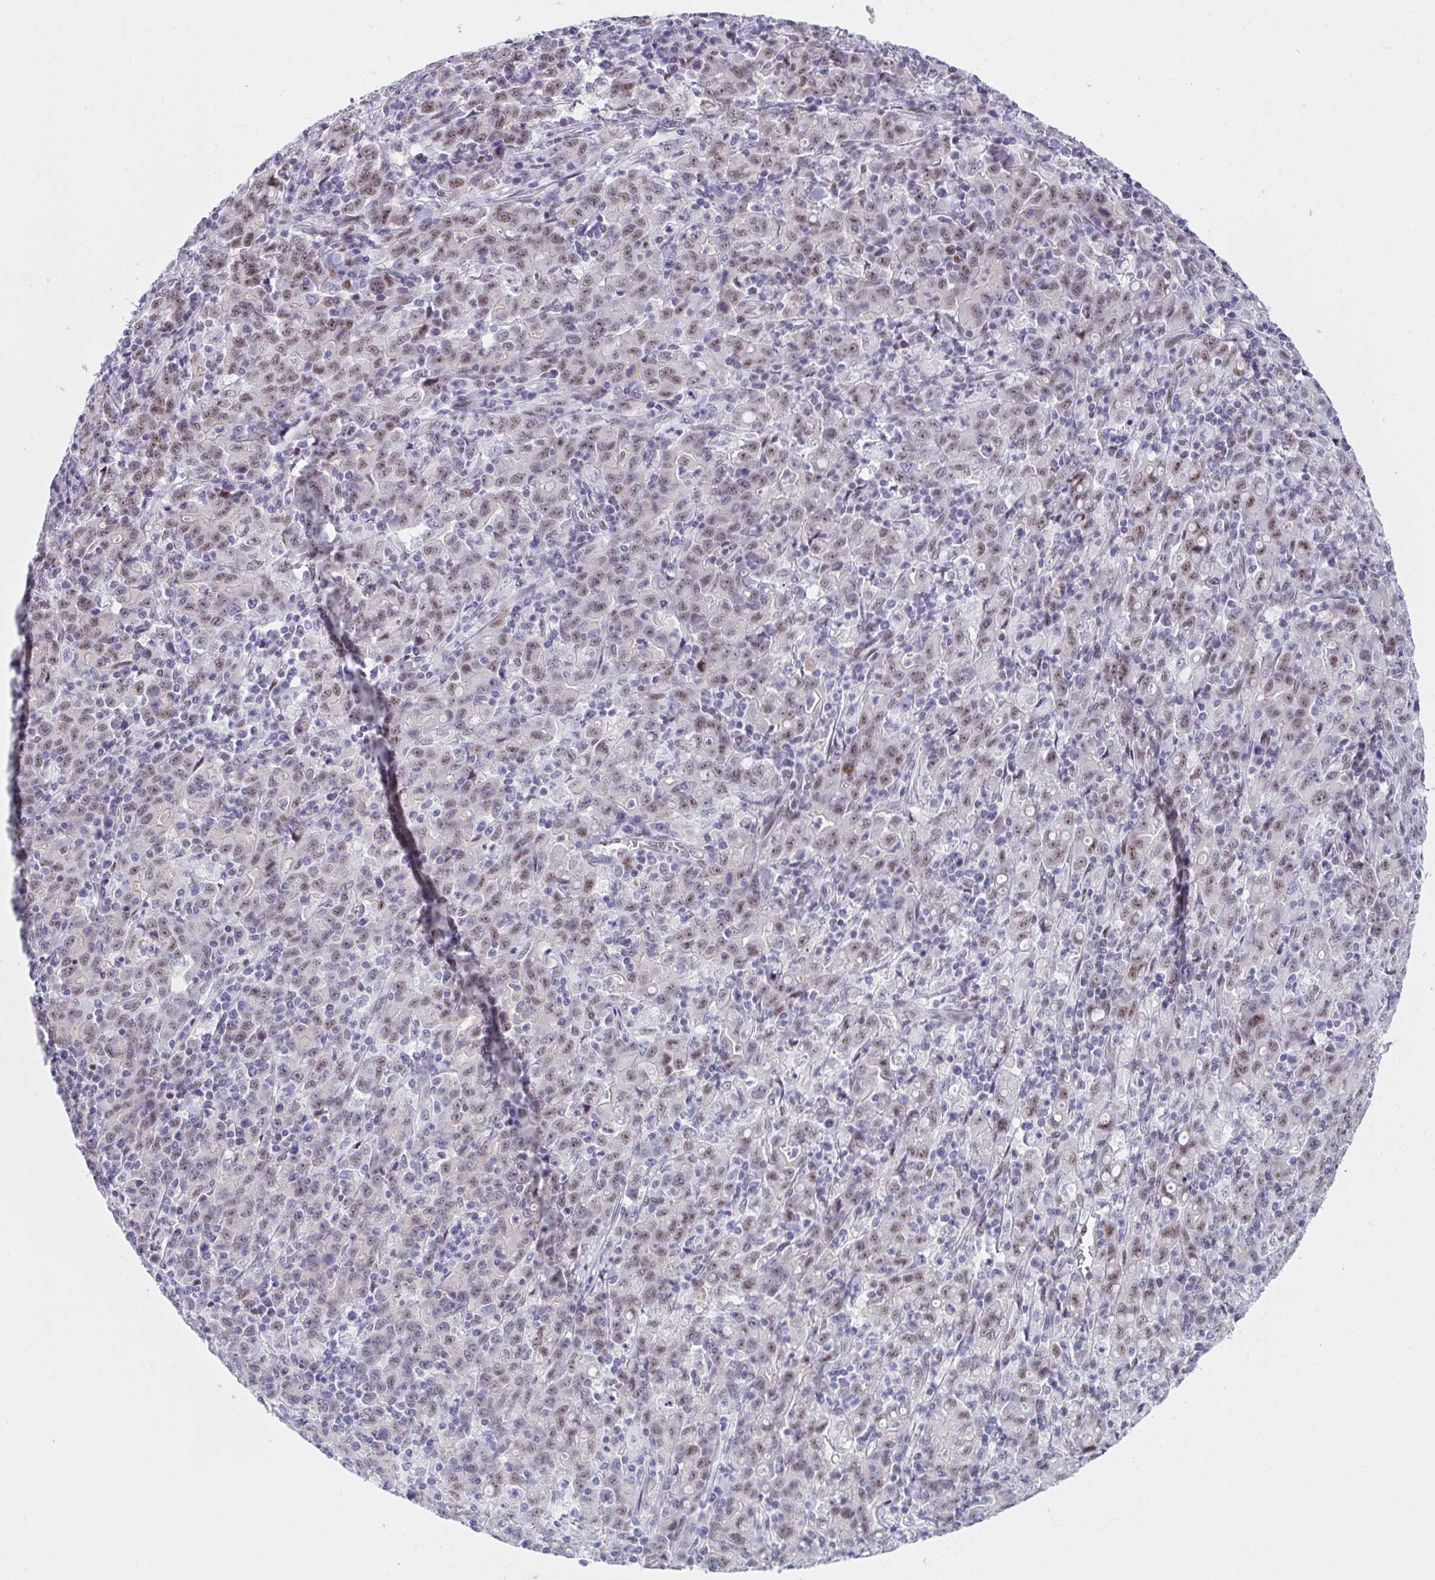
{"staining": {"intensity": "moderate", "quantity": "25%-75%", "location": "nuclear"}, "tissue": "stomach cancer", "cell_type": "Tumor cells", "image_type": "cancer", "snomed": [{"axis": "morphology", "description": "Adenocarcinoma, NOS"}, {"axis": "topography", "description": "Stomach, upper"}], "caption": "Immunohistochemistry (IHC) of stomach cancer (adenocarcinoma) displays medium levels of moderate nuclear staining in about 25%-75% of tumor cells.", "gene": "IKZF2", "patient": {"sex": "male", "age": 69}}